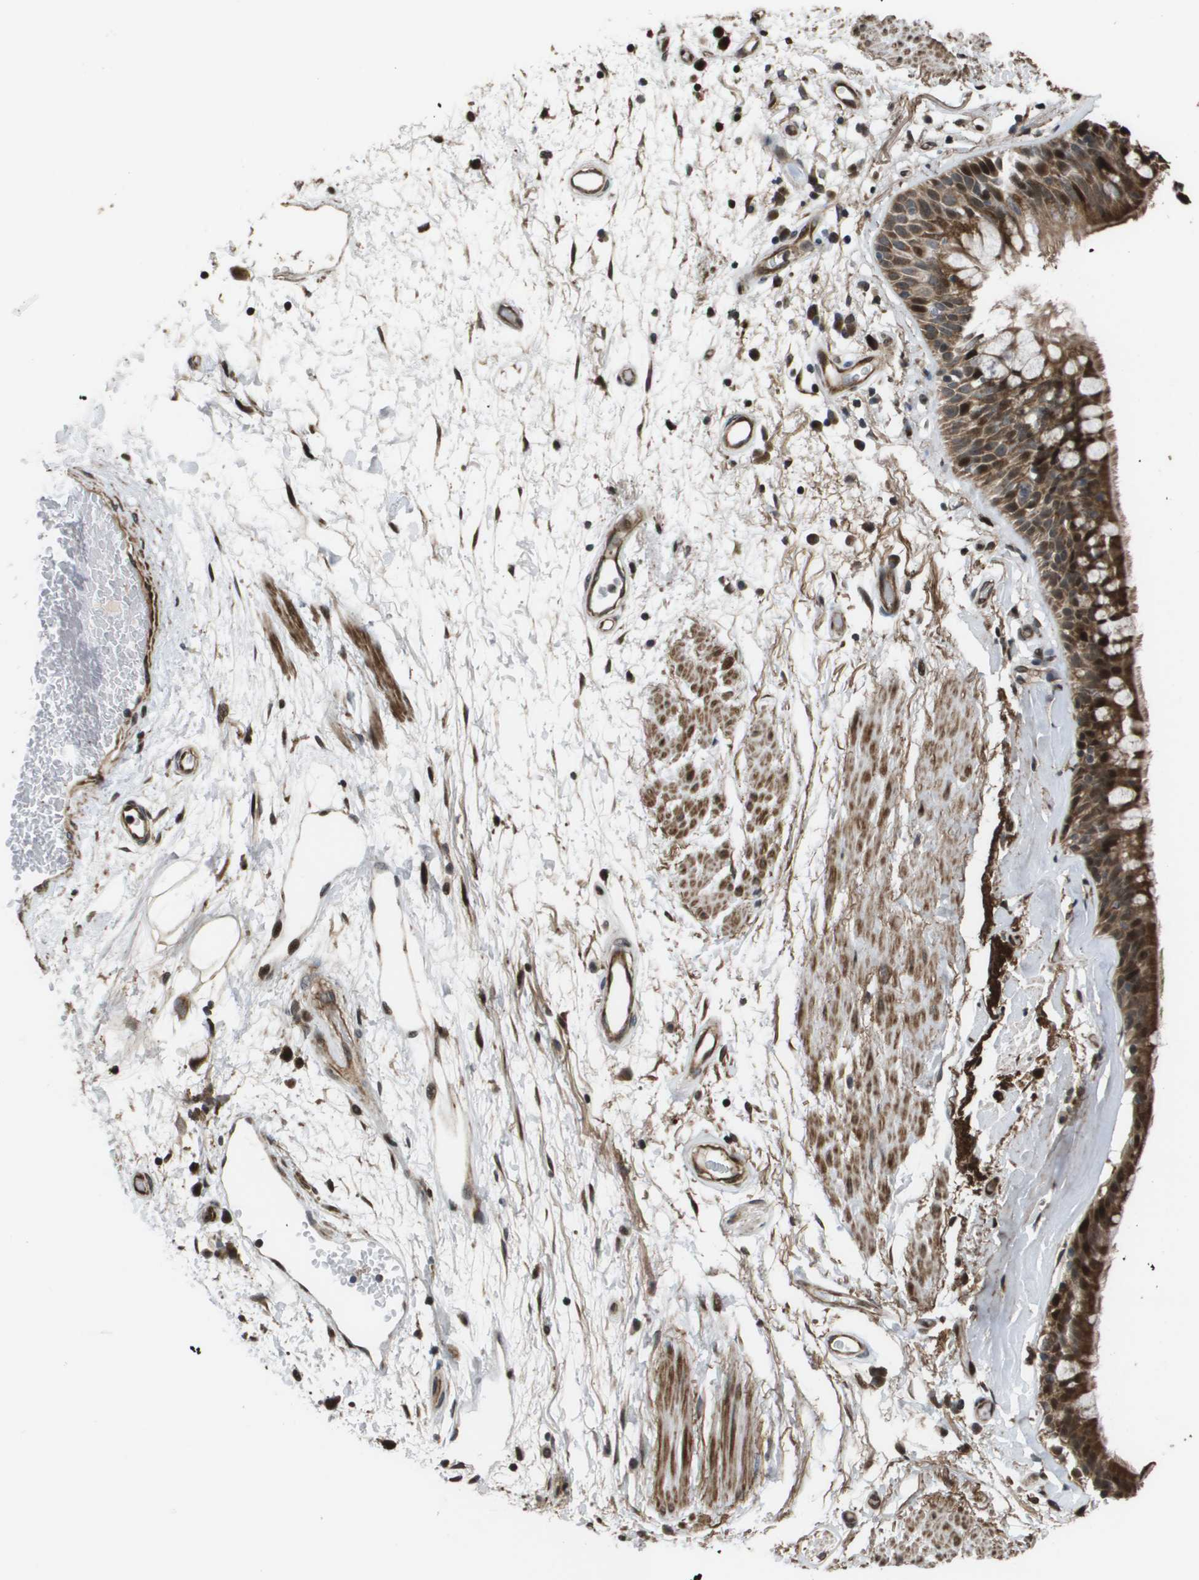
{"staining": {"intensity": "strong", "quantity": "25%-75%", "location": "cytoplasmic/membranous,nuclear"}, "tissue": "bronchus", "cell_type": "Respiratory epithelial cells", "image_type": "normal", "snomed": [{"axis": "morphology", "description": "Normal tissue, NOS"}, {"axis": "morphology", "description": "Adenocarcinoma, NOS"}, {"axis": "topography", "description": "Bronchus"}, {"axis": "topography", "description": "Lung"}], "caption": "An immunohistochemistry image of unremarkable tissue is shown. Protein staining in brown labels strong cytoplasmic/membranous,nuclear positivity in bronchus within respiratory epithelial cells. Ihc stains the protein in brown and the nuclei are stained blue.", "gene": "AXIN2", "patient": {"sex": "female", "age": 54}}